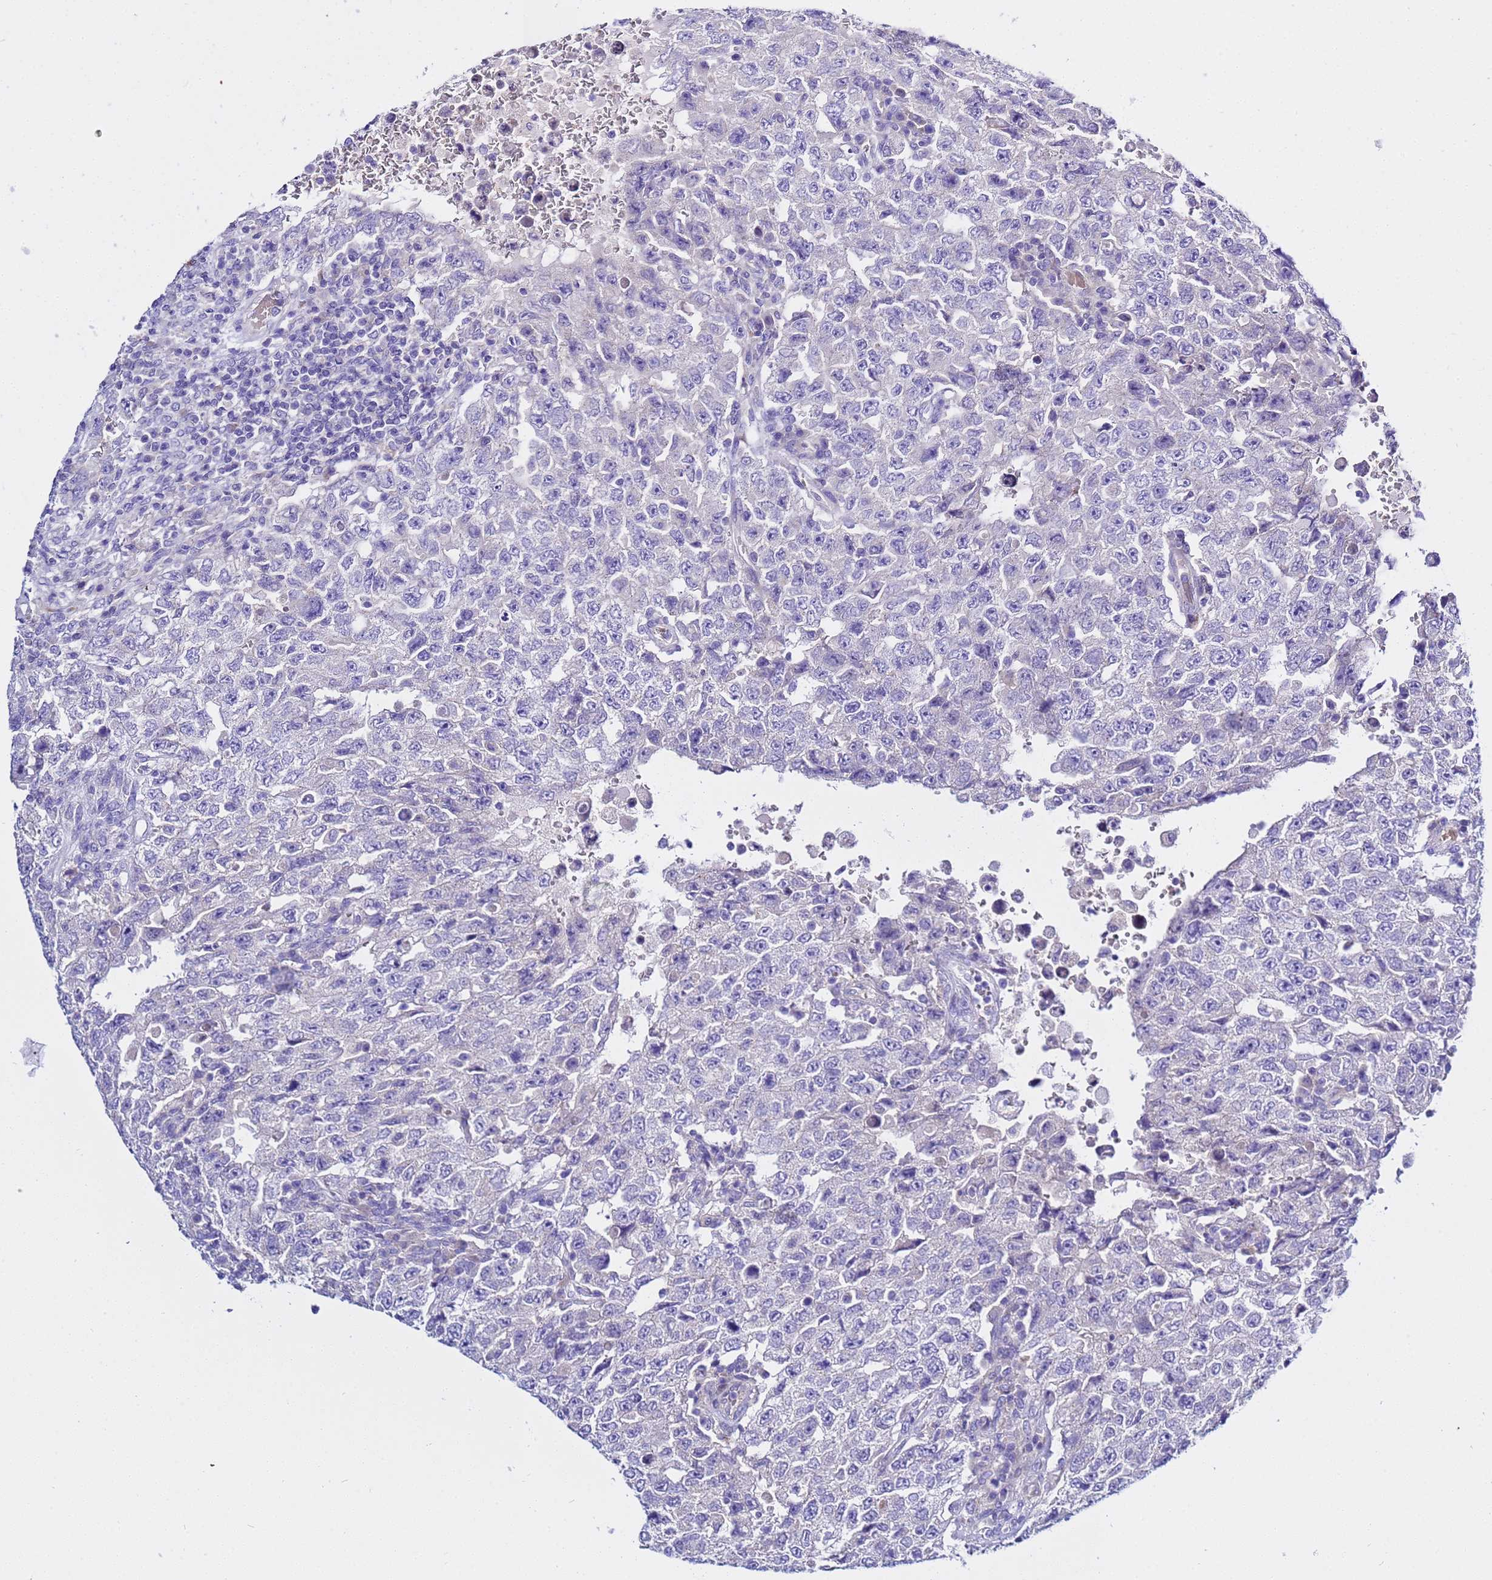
{"staining": {"intensity": "negative", "quantity": "none", "location": "none"}, "tissue": "testis cancer", "cell_type": "Tumor cells", "image_type": "cancer", "snomed": [{"axis": "morphology", "description": "Carcinoma, Embryonal, NOS"}, {"axis": "topography", "description": "Testis"}], "caption": "Immunohistochemistry image of neoplastic tissue: human testis cancer stained with DAB shows no significant protein expression in tumor cells.", "gene": "USP18", "patient": {"sex": "male", "age": 26}}